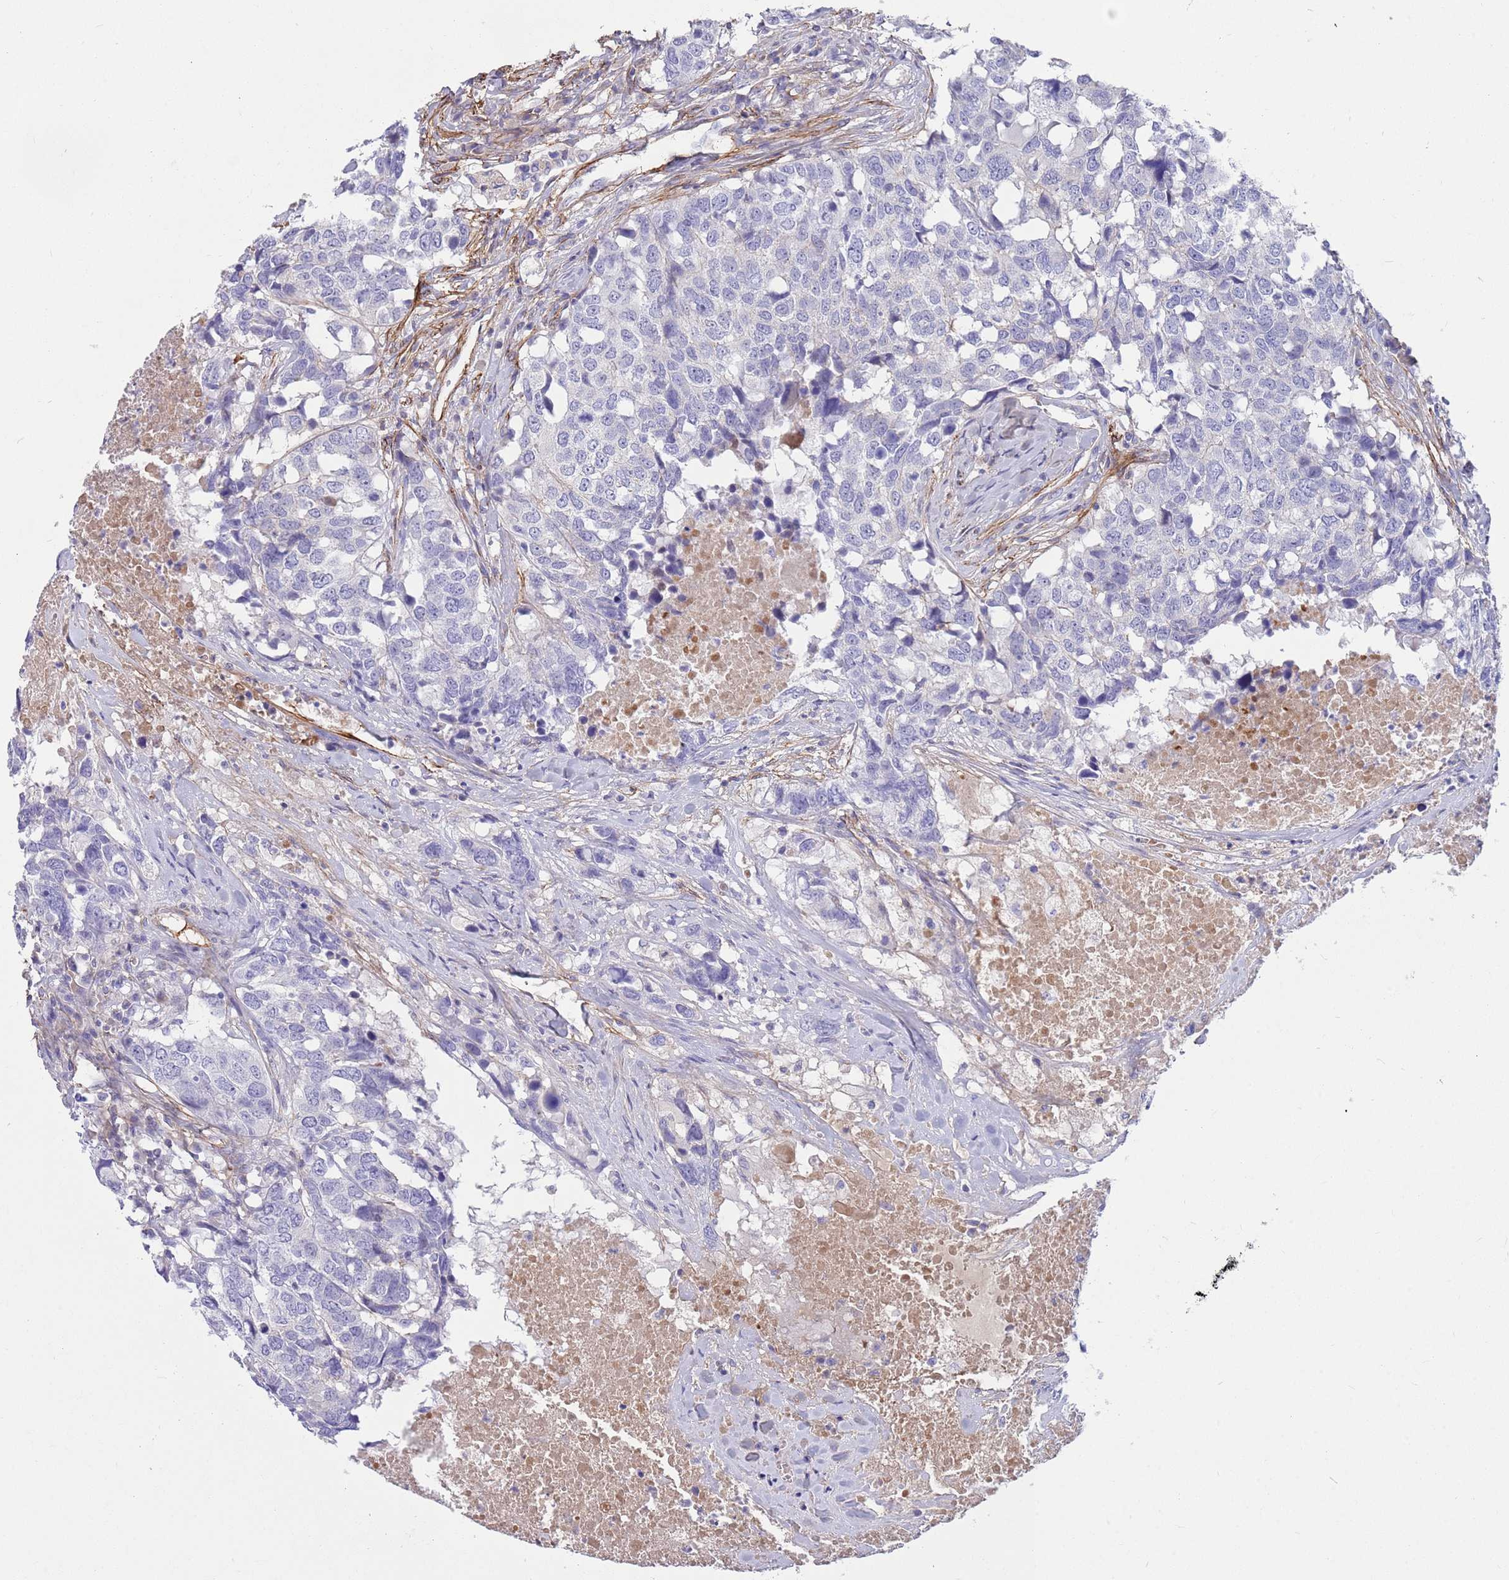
{"staining": {"intensity": "negative", "quantity": "none", "location": "none"}, "tissue": "head and neck cancer", "cell_type": "Tumor cells", "image_type": "cancer", "snomed": [{"axis": "morphology", "description": "Squamous cell carcinoma, NOS"}, {"axis": "topography", "description": "Head-Neck"}], "caption": "There is no significant expression in tumor cells of squamous cell carcinoma (head and neck). (Immunohistochemistry, brightfield microscopy, high magnification).", "gene": "LEPROTL1", "patient": {"sex": "male", "age": 66}}